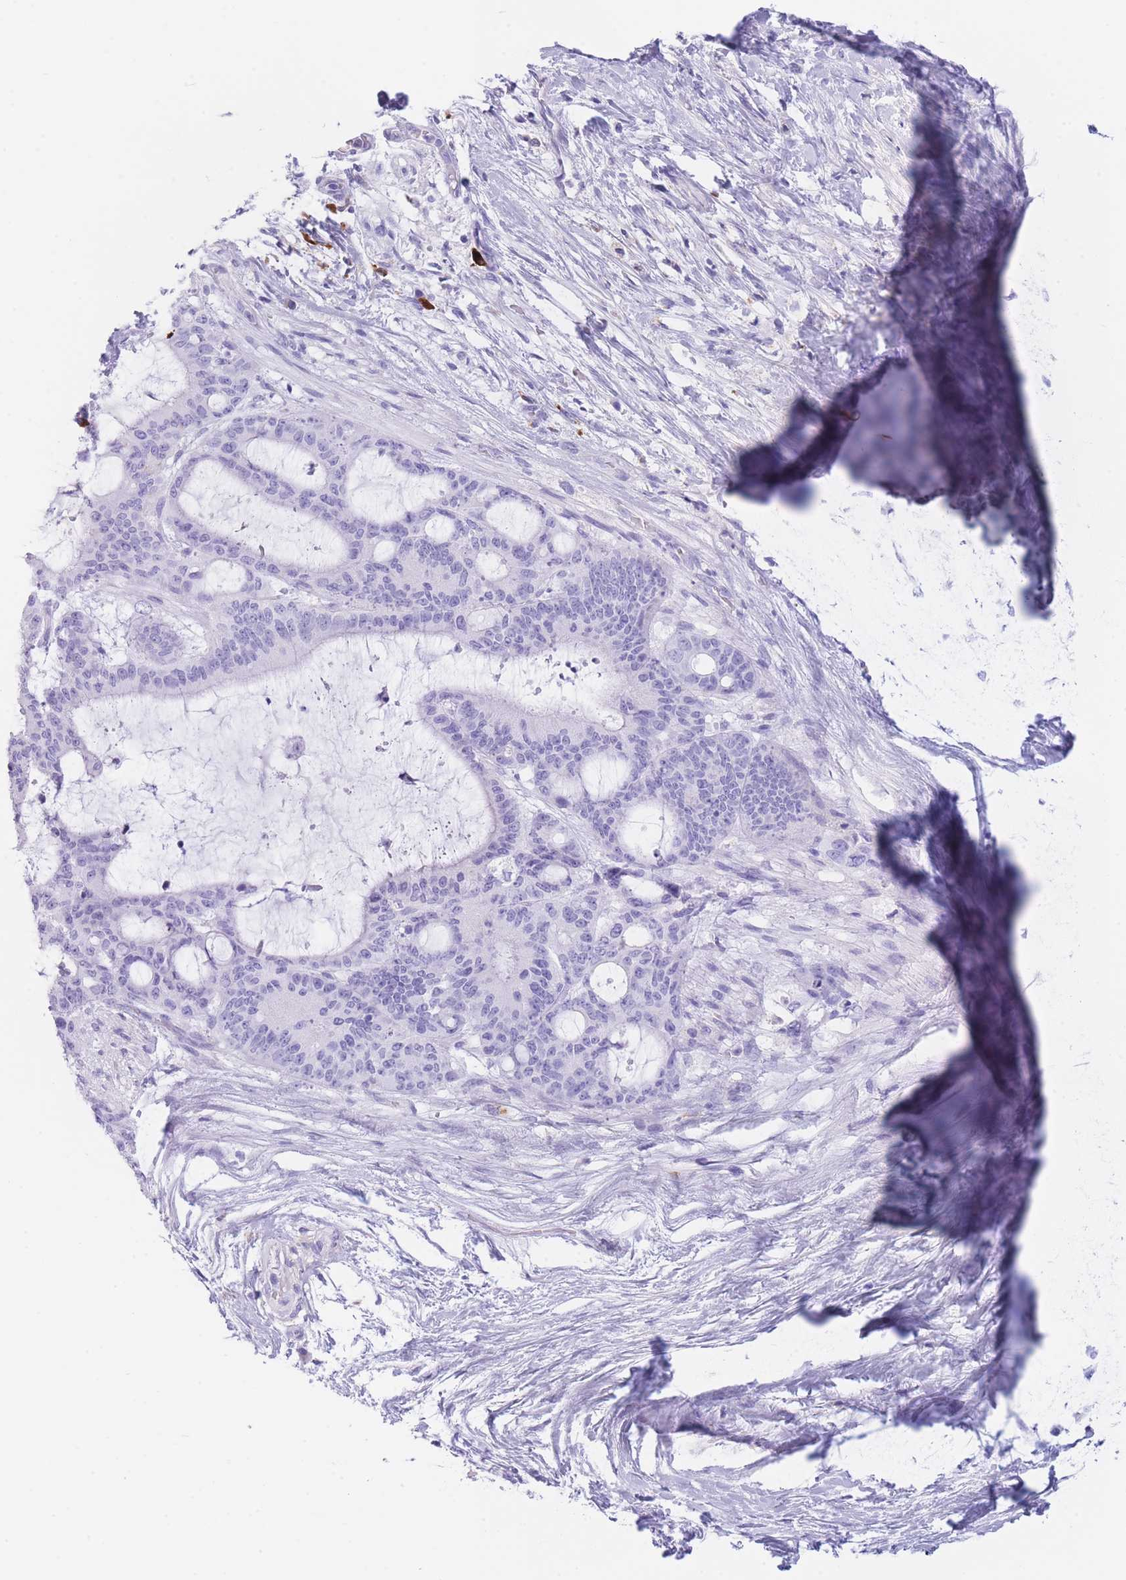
{"staining": {"intensity": "negative", "quantity": "none", "location": "none"}, "tissue": "liver cancer", "cell_type": "Tumor cells", "image_type": "cancer", "snomed": [{"axis": "morphology", "description": "Normal tissue, NOS"}, {"axis": "morphology", "description": "Cholangiocarcinoma"}, {"axis": "topography", "description": "Liver"}, {"axis": "topography", "description": "Peripheral nerve tissue"}], "caption": "Tumor cells are negative for brown protein staining in liver cancer. Brightfield microscopy of immunohistochemistry (IHC) stained with DAB (3,3'-diaminobenzidine) (brown) and hematoxylin (blue), captured at high magnification.", "gene": "PLBD1", "patient": {"sex": "female", "age": 73}}